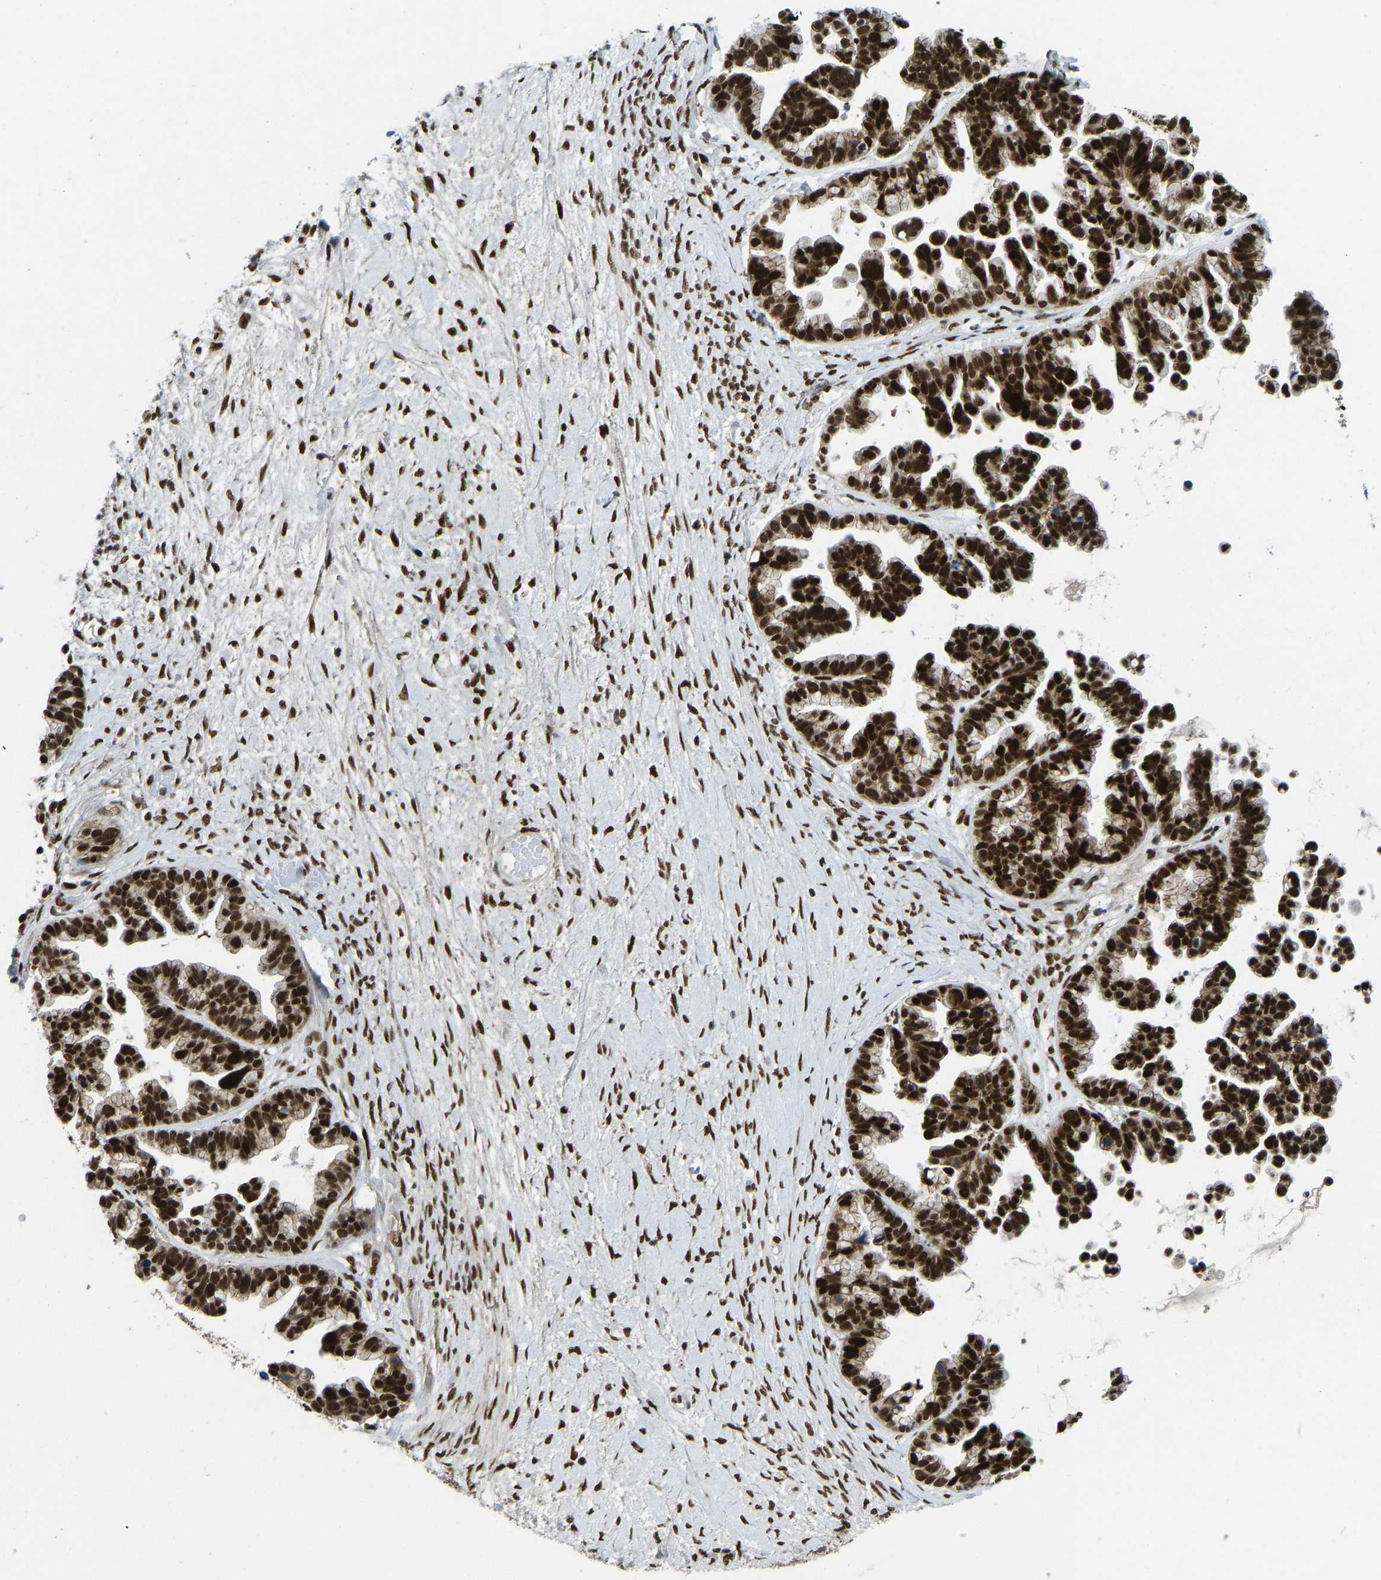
{"staining": {"intensity": "strong", "quantity": ">75%", "location": "nuclear"}, "tissue": "ovarian cancer", "cell_type": "Tumor cells", "image_type": "cancer", "snomed": [{"axis": "morphology", "description": "Cystadenocarcinoma, serous, NOS"}, {"axis": "topography", "description": "Ovary"}], "caption": "Human ovarian cancer (serous cystadenocarcinoma) stained with a brown dye displays strong nuclear positive staining in about >75% of tumor cells.", "gene": "FOXK1", "patient": {"sex": "female", "age": 56}}